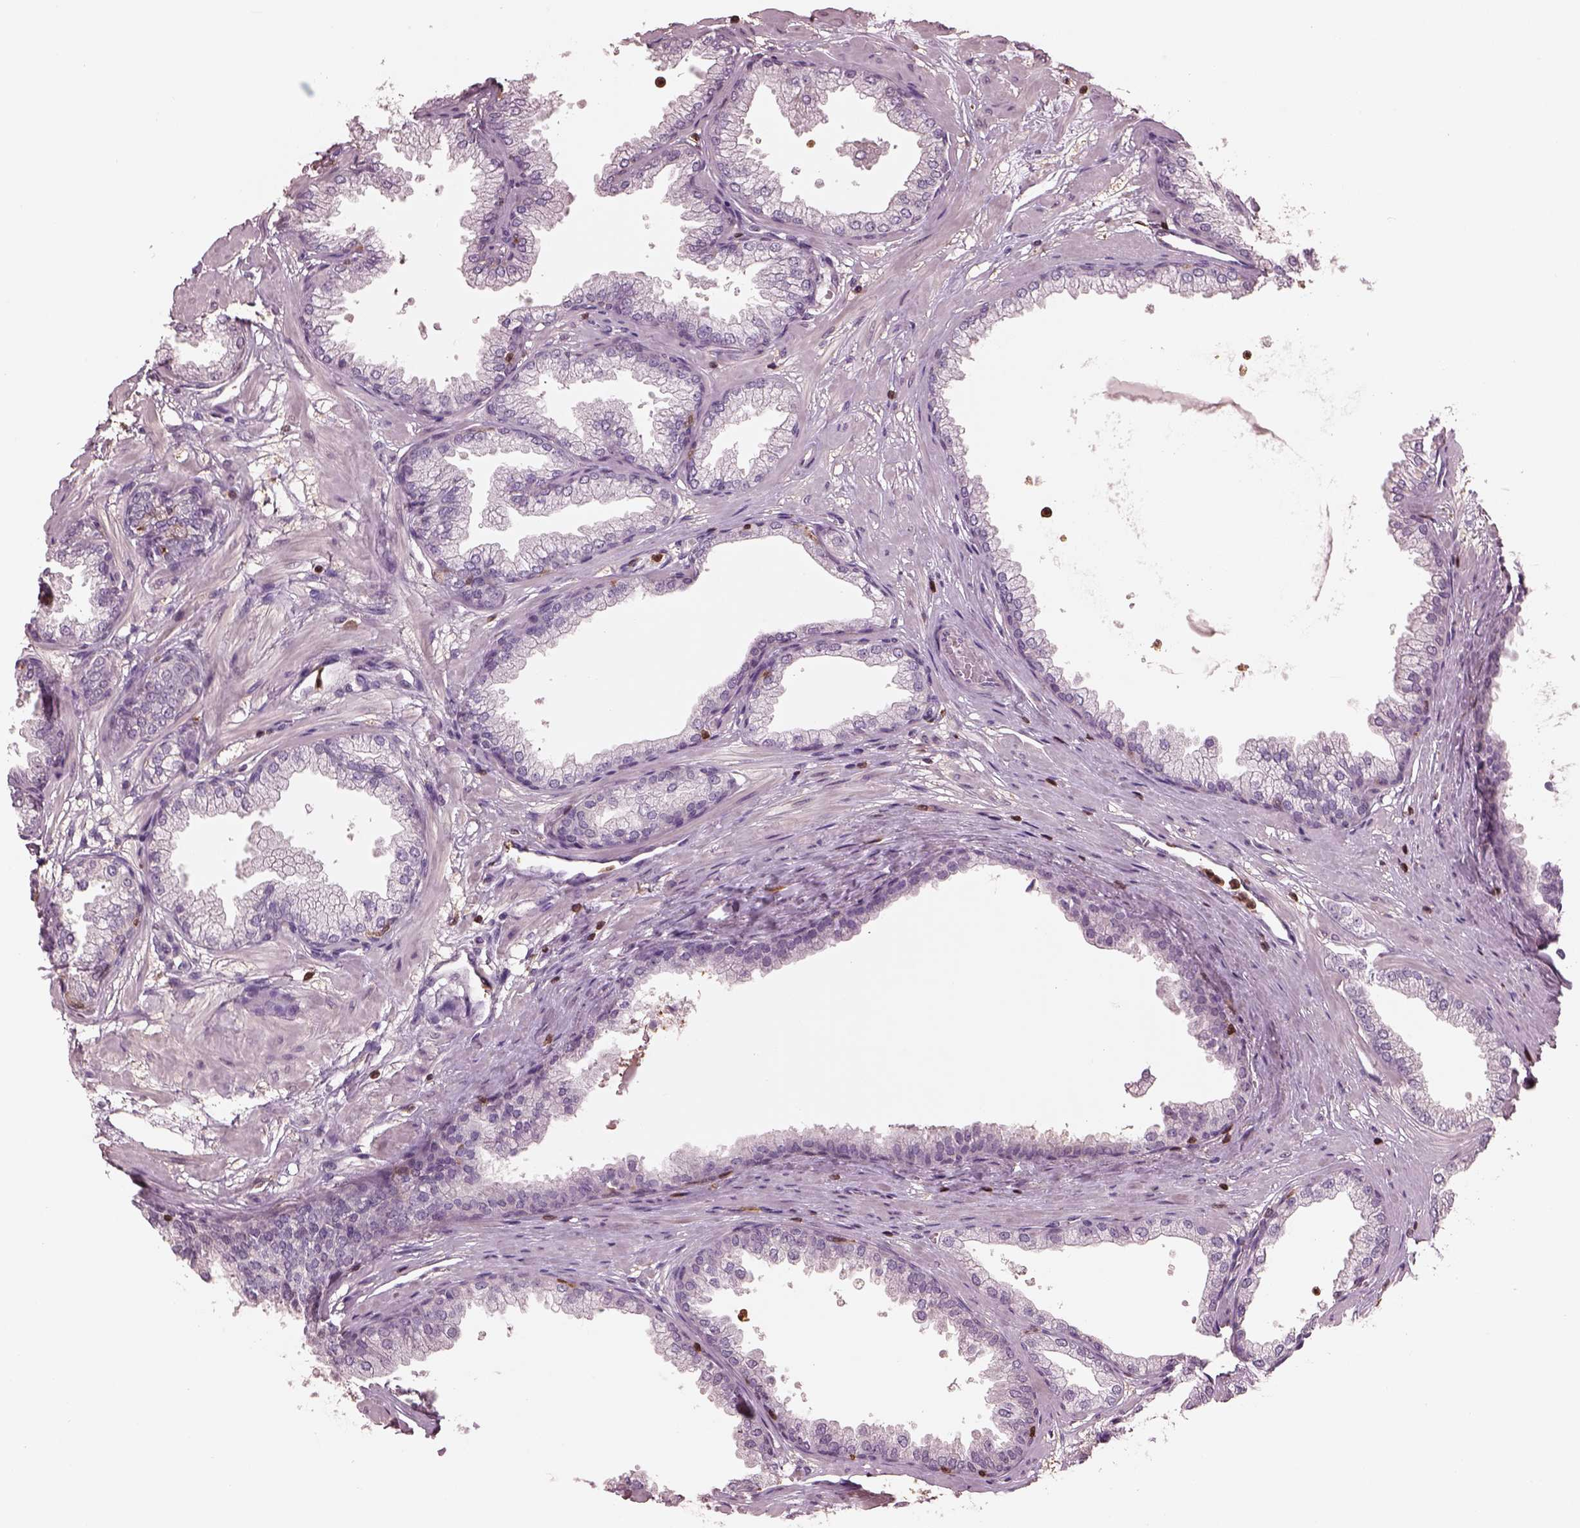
{"staining": {"intensity": "negative", "quantity": "none", "location": "none"}, "tissue": "prostate", "cell_type": "Glandular cells", "image_type": "normal", "snomed": [{"axis": "morphology", "description": "Normal tissue, NOS"}, {"axis": "topography", "description": "Prostate"}], "caption": "Glandular cells show no significant protein positivity in benign prostate. (DAB (3,3'-diaminobenzidine) immunohistochemistry (IHC), high magnification).", "gene": "IL31RA", "patient": {"sex": "male", "age": 37}}